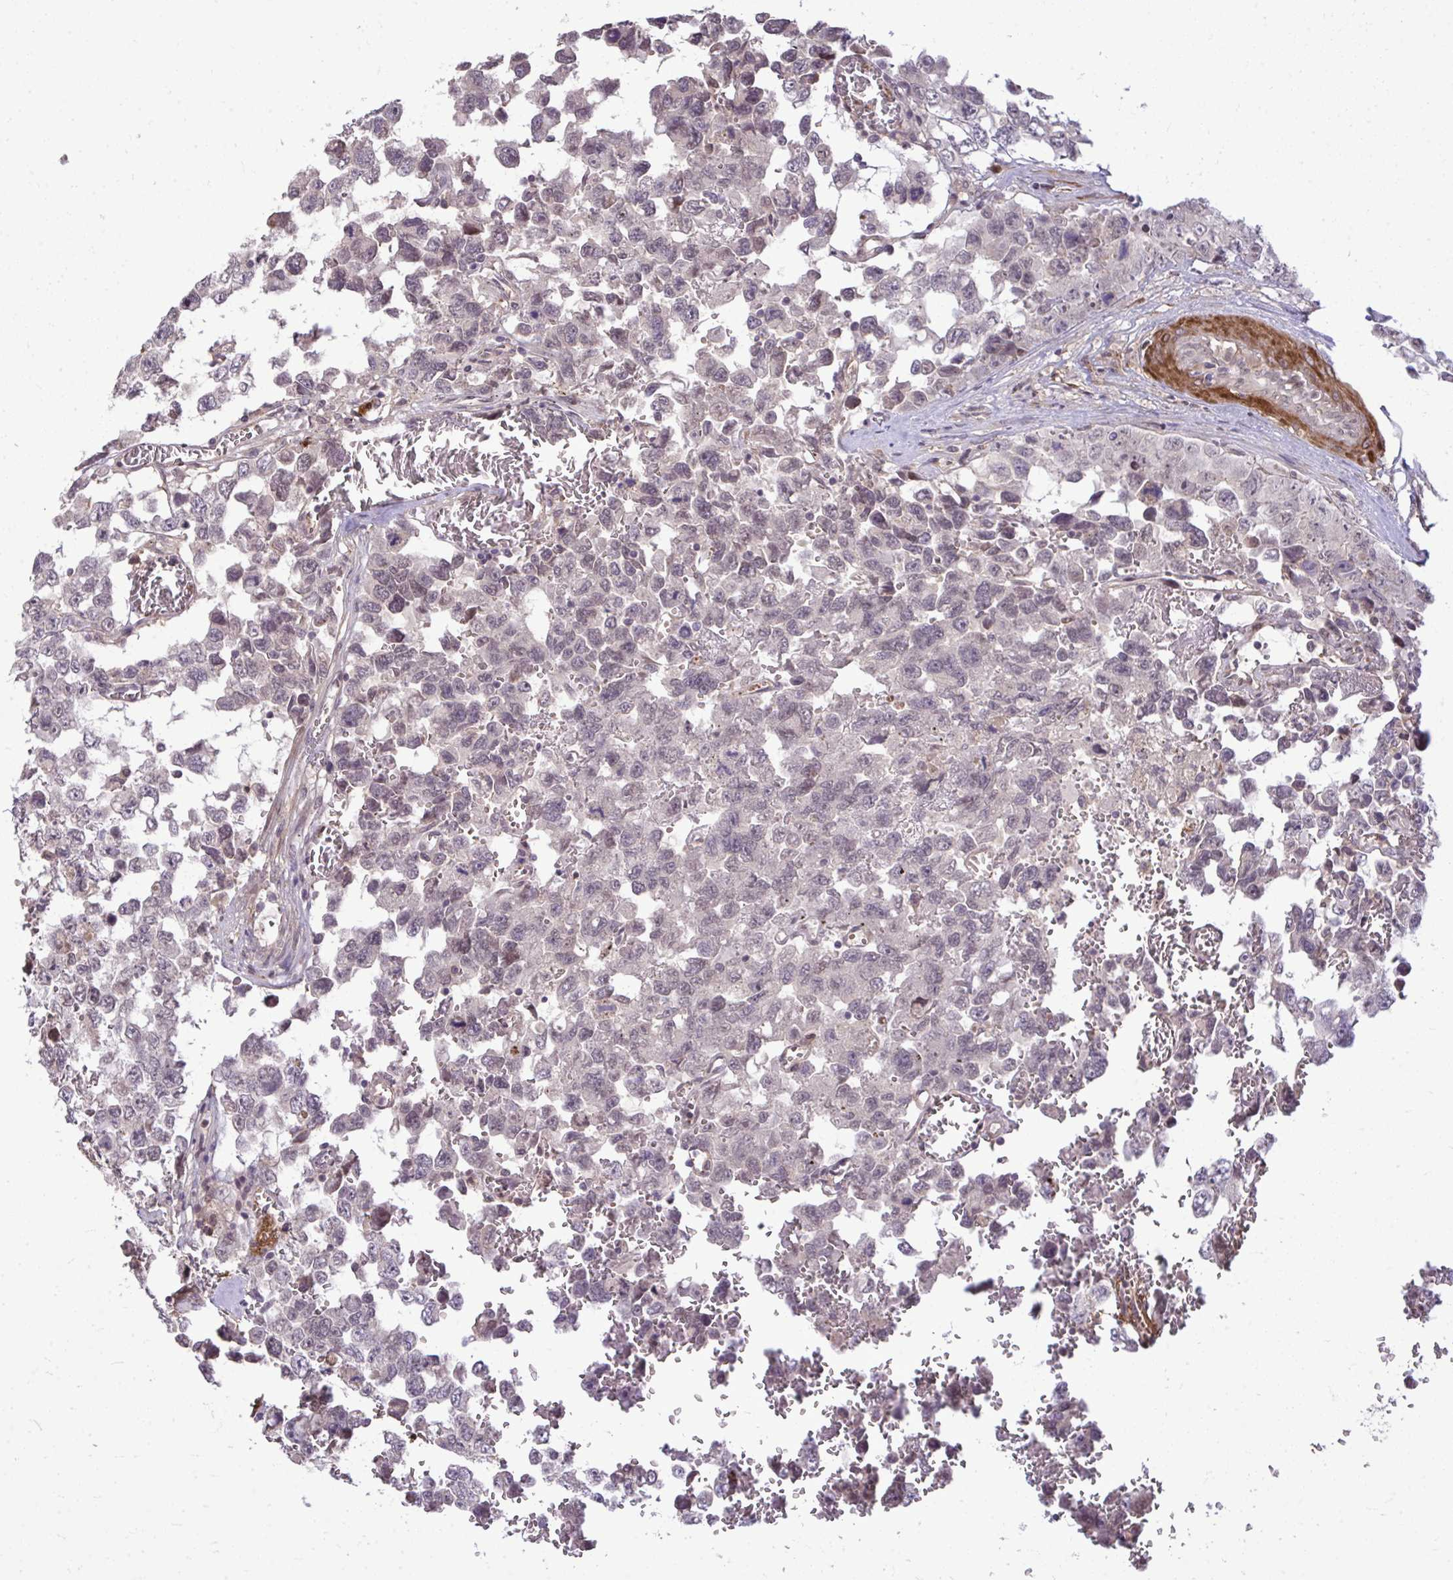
{"staining": {"intensity": "weak", "quantity": "25%-75%", "location": "nuclear"}, "tissue": "testis cancer", "cell_type": "Tumor cells", "image_type": "cancer", "snomed": [{"axis": "morphology", "description": "Carcinoma, Embryonal, NOS"}, {"axis": "topography", "description": "Testis"}], "caption": "Immunohistochemistry histopathology image of neoplastic tissue: testis cancer stained using immunohistochemistry (IHC) reveals low levels of weak protein expression localized specifically in the nuclear of tumor cells, appearing as a nuclear brown color.", "gene": "ZSCAN9", "patient": {"sex": "male", "age": 18}}